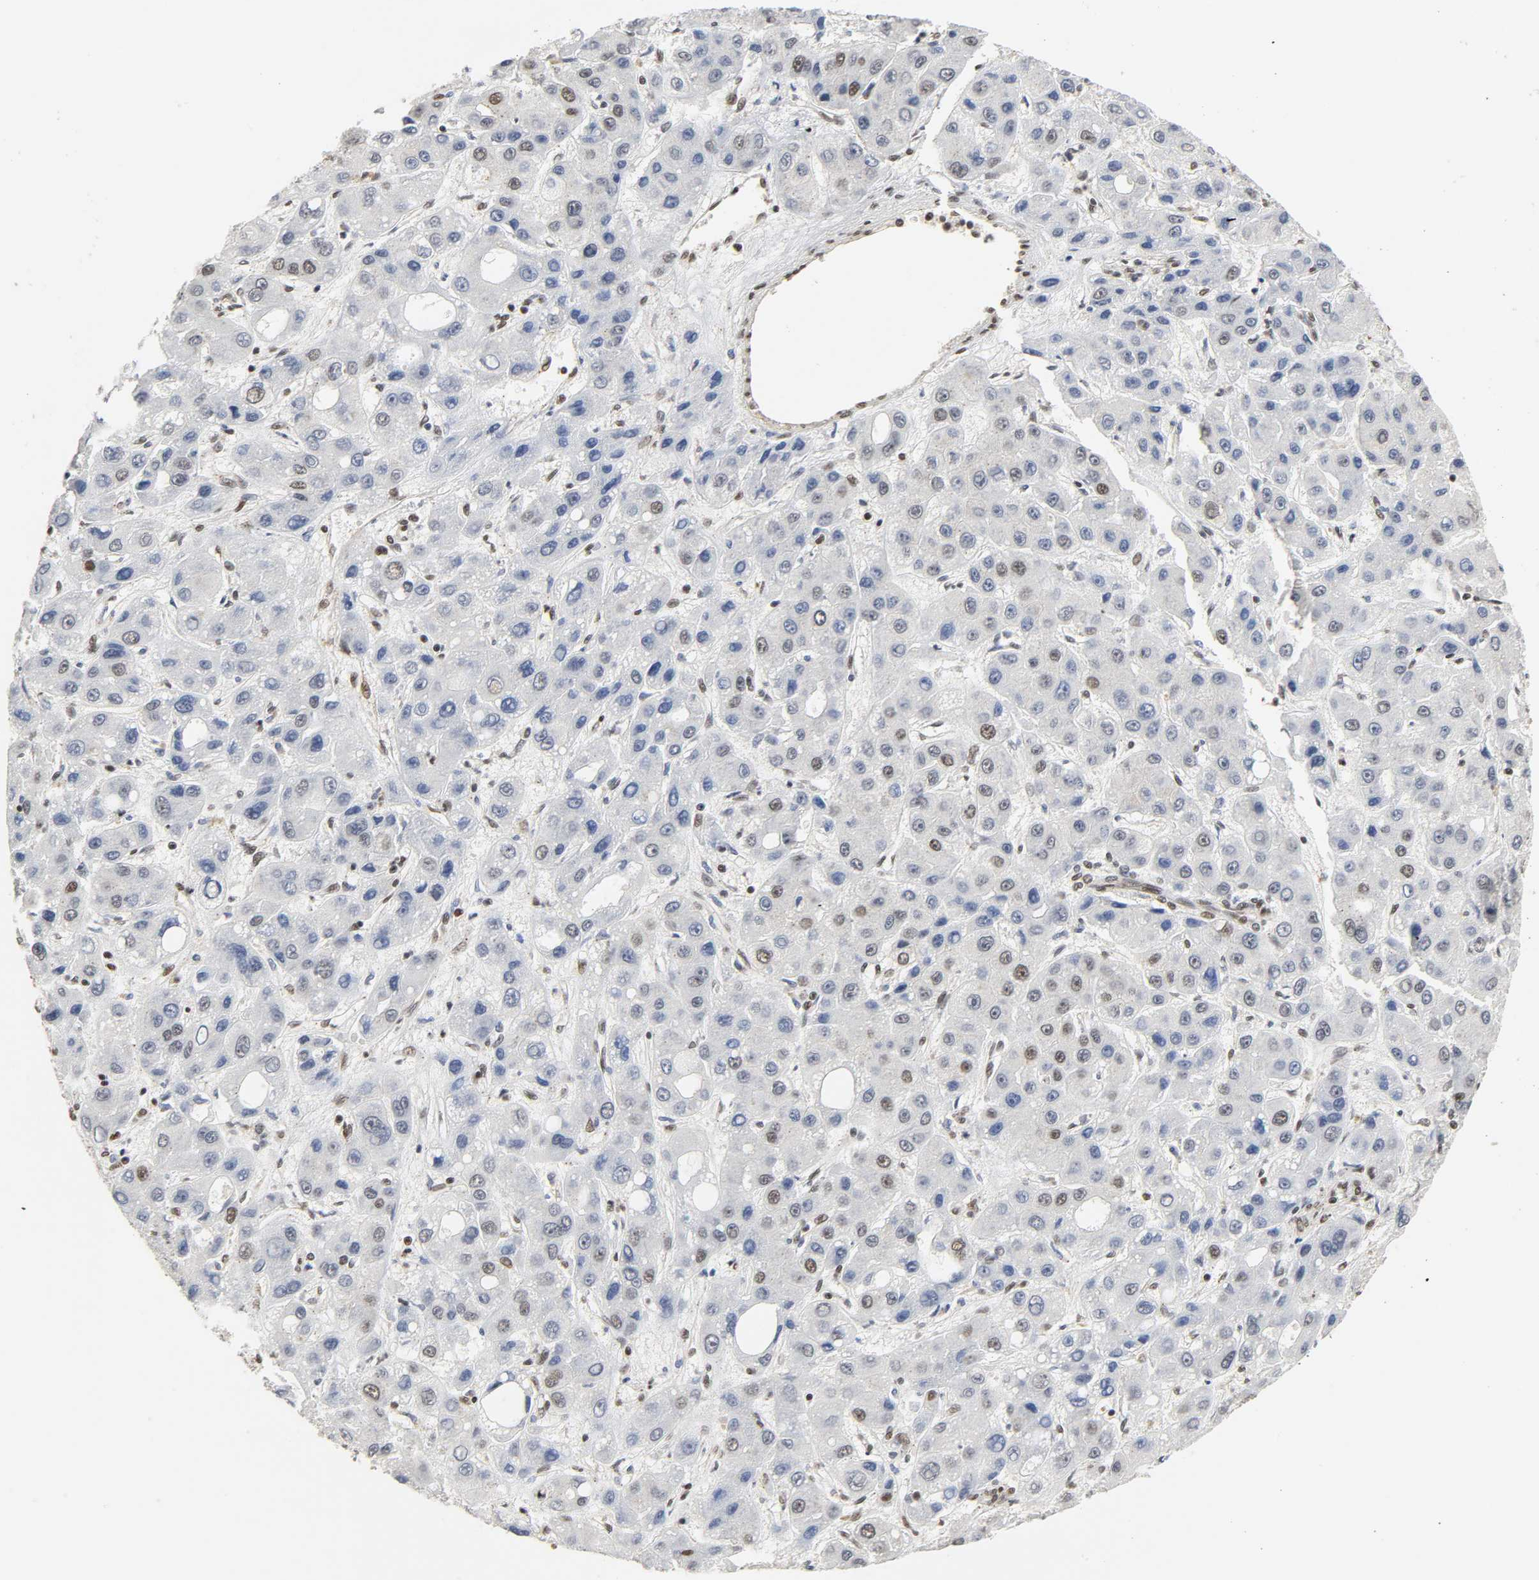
{"staining": {"intensity": "moderate", "quantity": "25%-75%", "location": "nuclear"}, "tissue": "liver cancer", "cell_type": "Tumor cells", "image_type": "cancer", "snomed": [{"axis": "morphology", "description": "Carcinoma, Hepatocellular, NOS"}, {"axis": "topography", "description": "Liver"}], "caption": "DAB (3,3'-diaminobenzidine) immunohistochemical staining of liver cancer (hepatocellular carcinoma) exhibits moderate nuclear protein staining in about 25%-75% of tumor cells.", "gene": "NCOA6", "patient": {"sex": "male", "age": 55}}